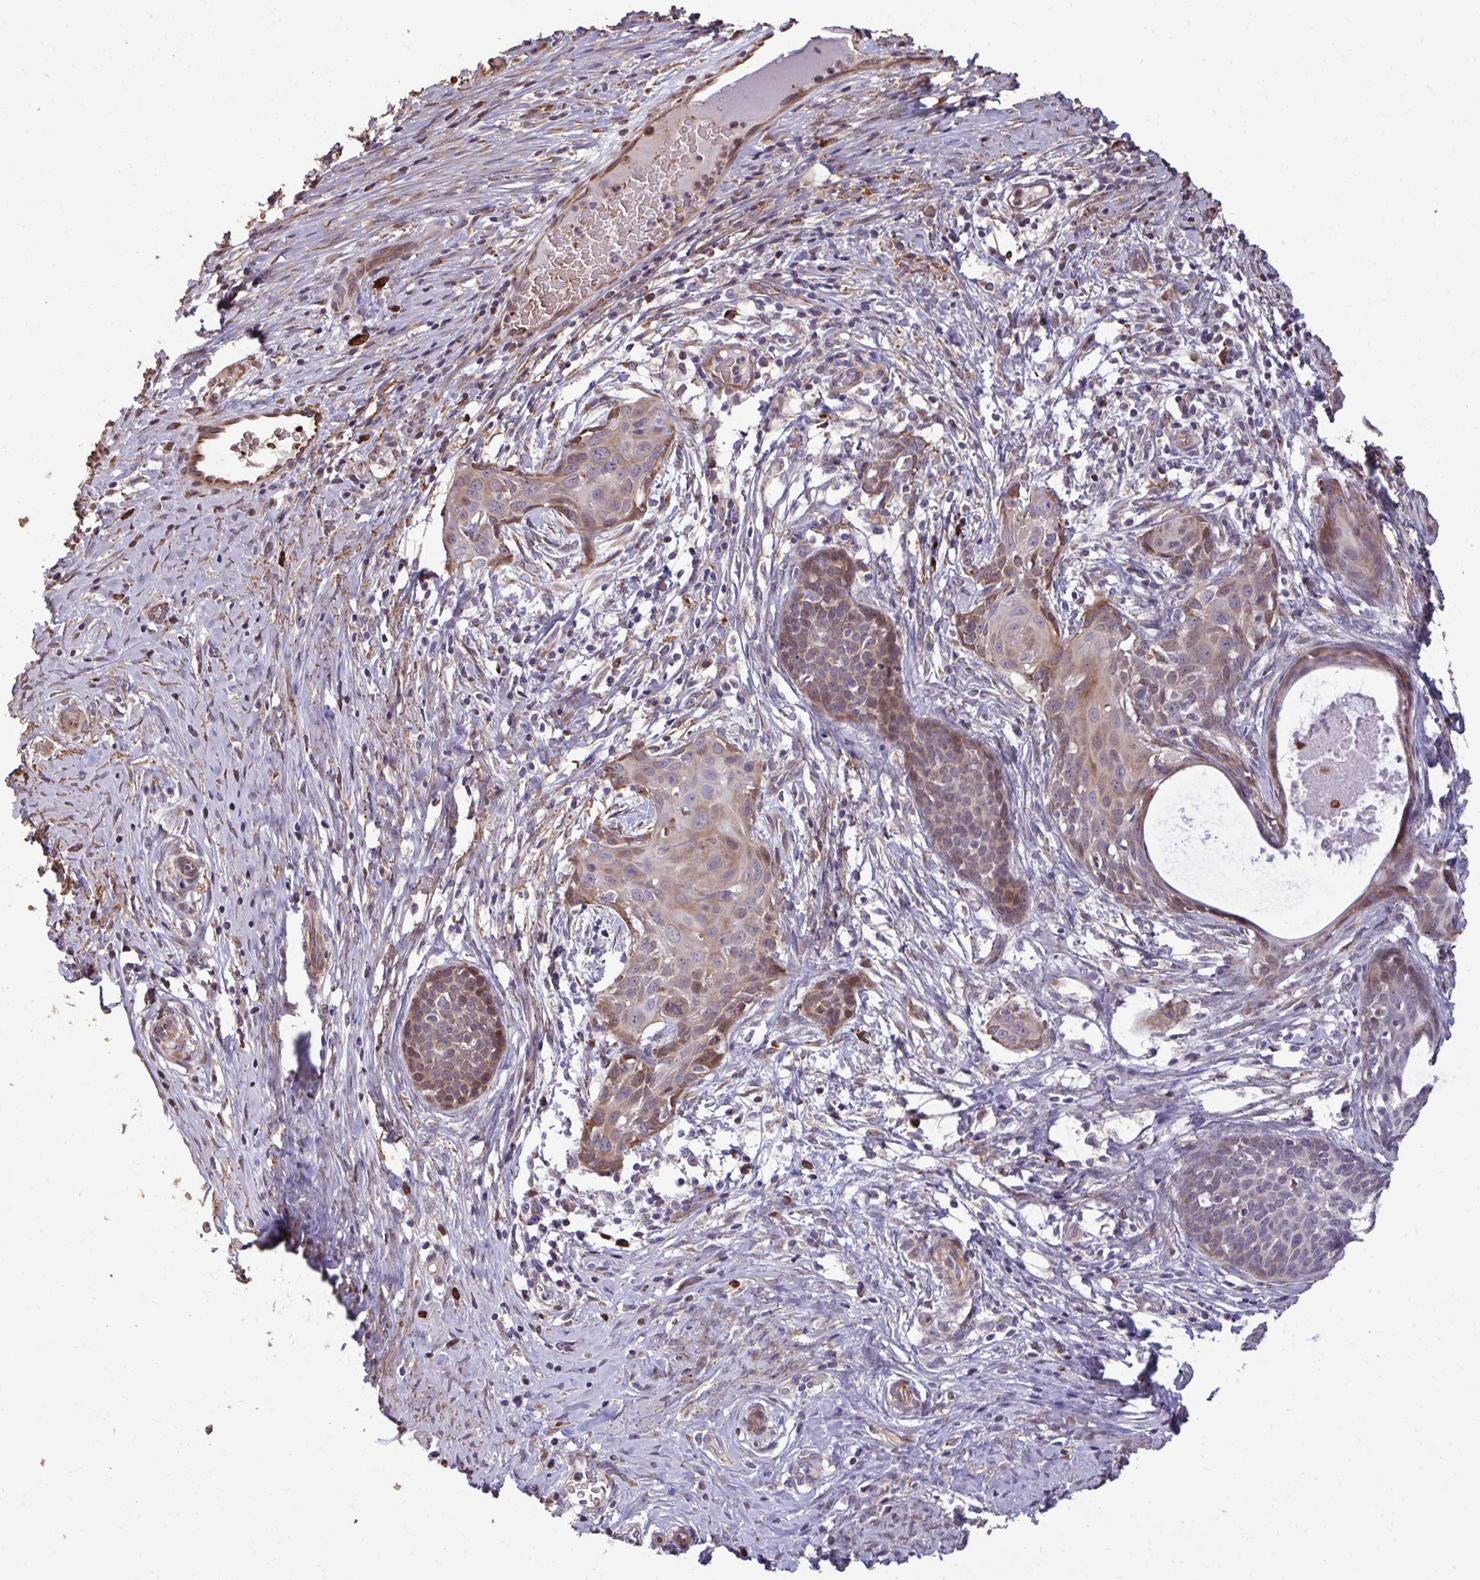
{"staining": {"intensity": "weak", "quantity": "25%-75%", "location": "cytoplasmic/membranous"}, "tissue": "cervical cancer", "cell_type": "Tumor cells", "image_type": "cancer", "snomed": [{"axis": "morphology", "description": "Squamous cell carcinoma, NOS"}, {"axis": "morphology", "description": "Adenocarcinoma, NOS"}, {"axis": "topography", "description": "Cervix"}], "caption": "Cervical cancer stained with a protein marker demonstrates weak staining in tumor cells.", "gene": "FIBCD1", "patient": {"sex": "female", "age": 52}}